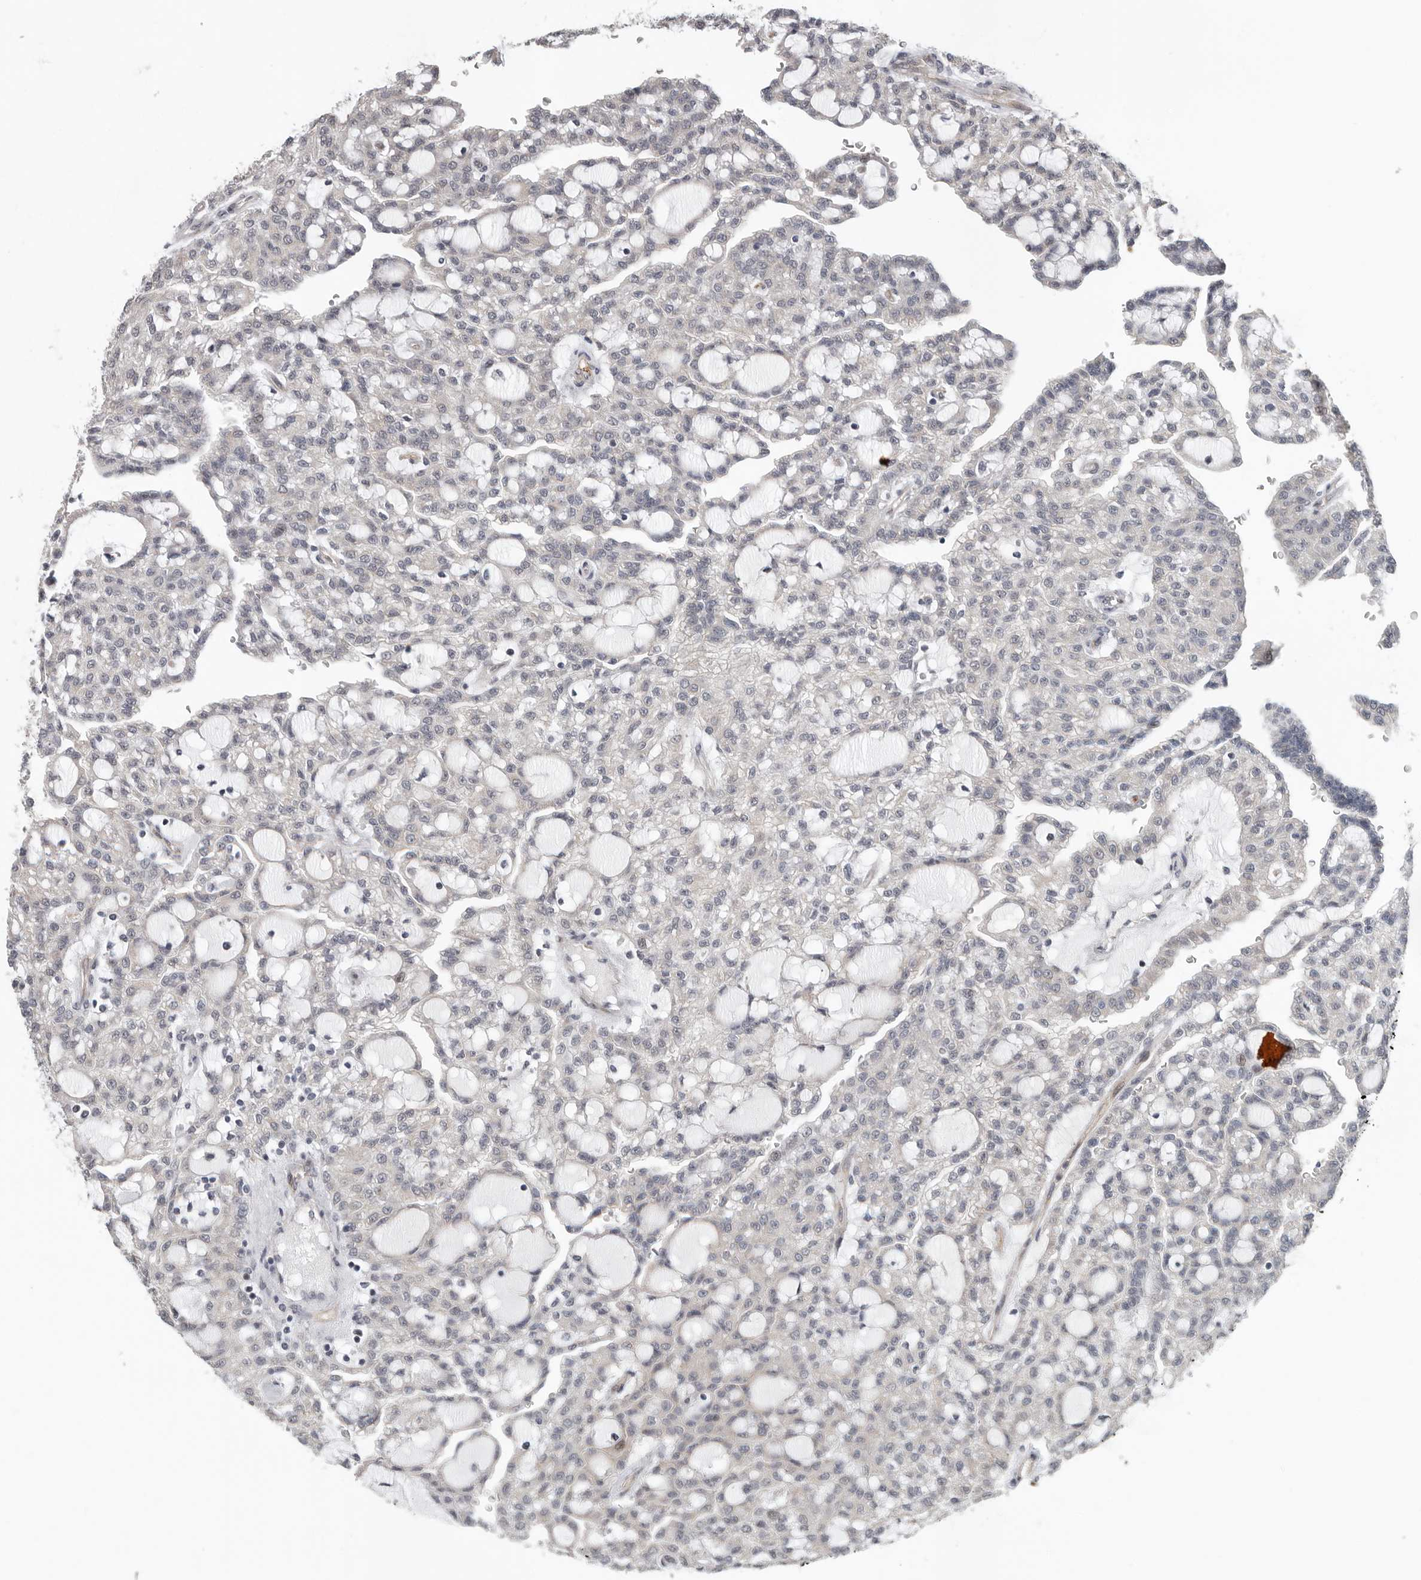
{"staining": {"intensity": "negative", "quantity": "none", "location": "none"}, "tissue": "renal cancer", "cell_type": "Tumor cells", "image_type": "cancer", "snomed": [{"axis": "morphology", "description": "Adenocarcinoma, NOS"}, {"axis": "topography", "description": "Kidney"}], "caption": "This is an immunohistochemistry (IHC) photomicrograph of renal cancer. There is no expression in tumor cells.", "gene": "RALGPS2", "patient": {"sex": "male", "age": 63}}